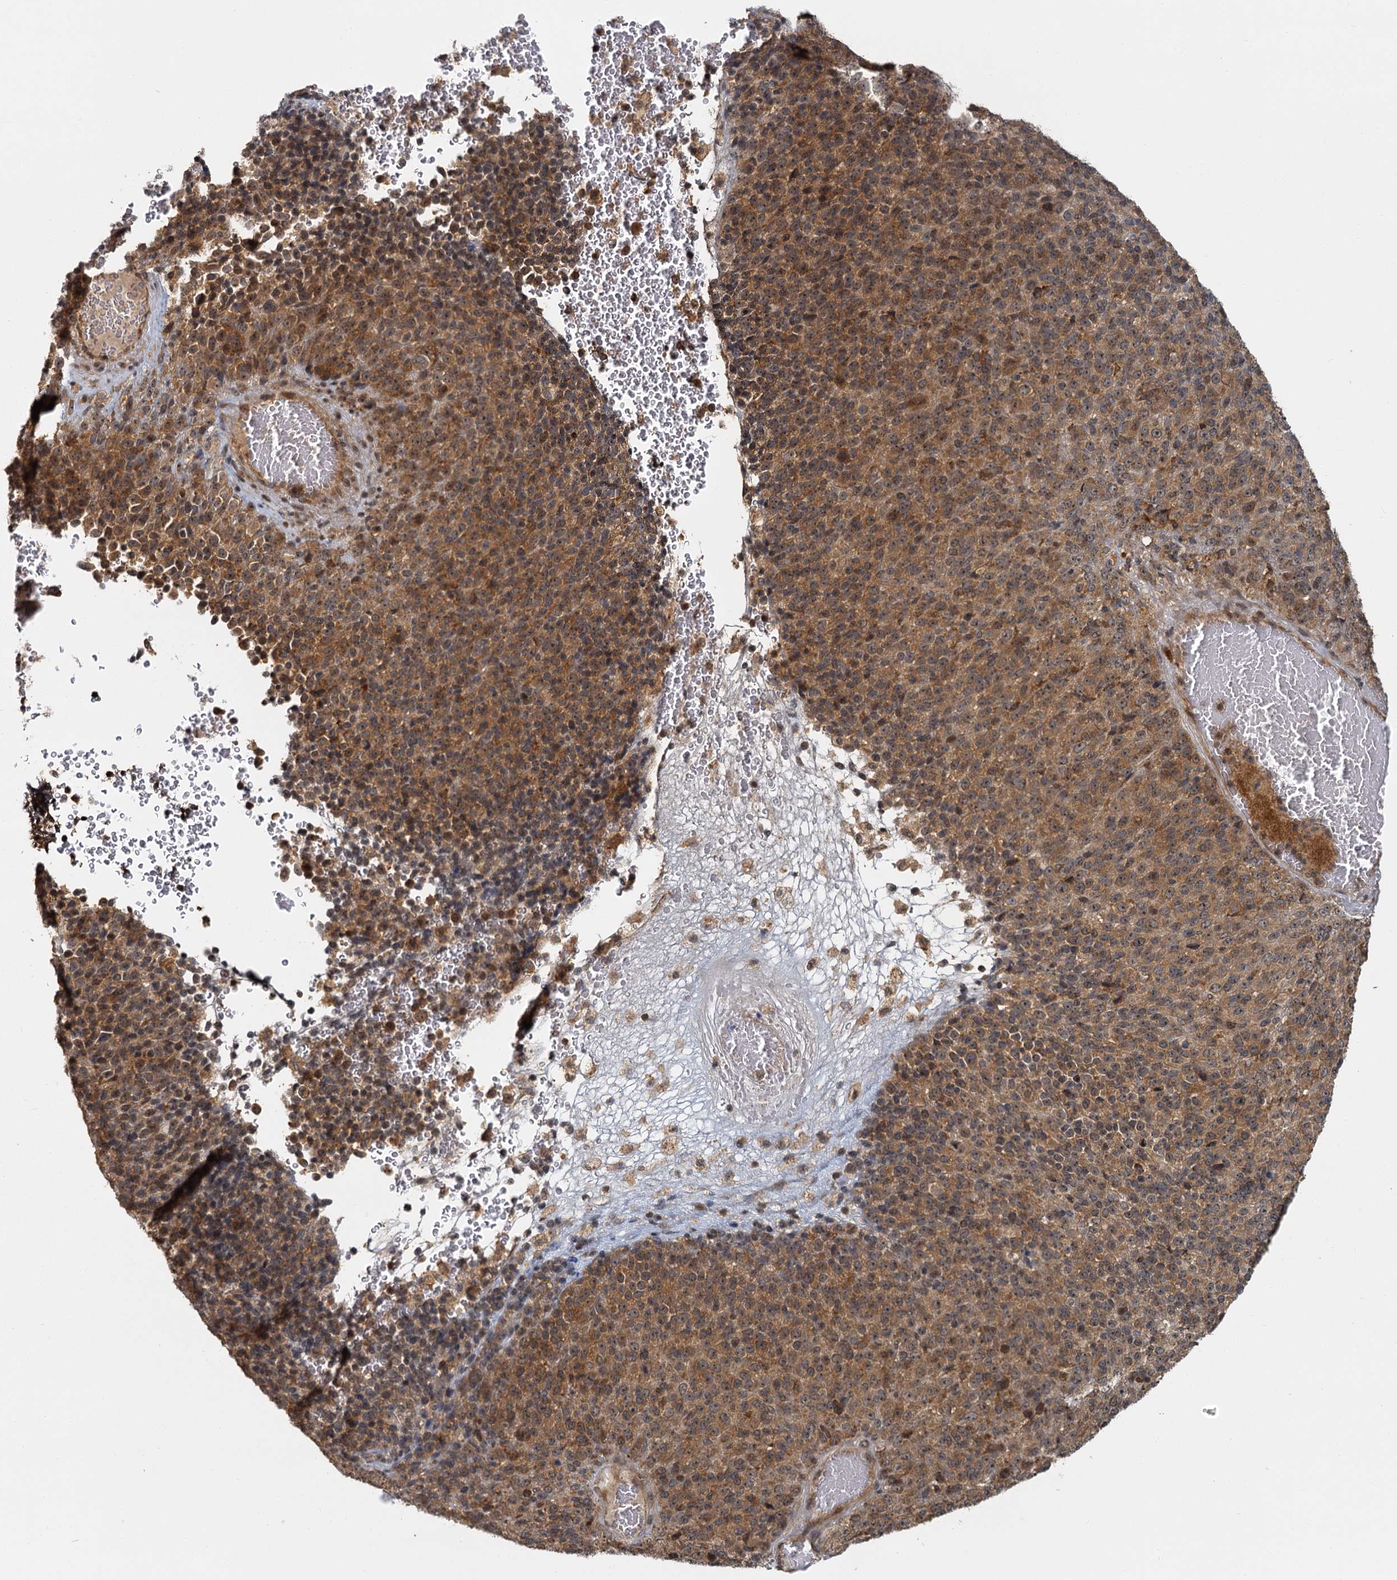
{"staining": {"intensity": "moderate", "quantity": ">75%", "location": "cytoplasmic/membranous"}, "tissue": "melanoma", "cell_type": "Tumor cells", "image_type": "cancer", "snomed": [{"axis": "morphology", "description": "Malignant melanoma, Metastatic site"}, {"axis": "topography", "description": "Brain"}], "caption": "Moderate cytoplasmic/membranous protein positivity is present in about >75% of tumor cells in malignant melanoma (metastatic site).", "gene": "ZNF549", "patient": {"sex": "female", "age": 56}}